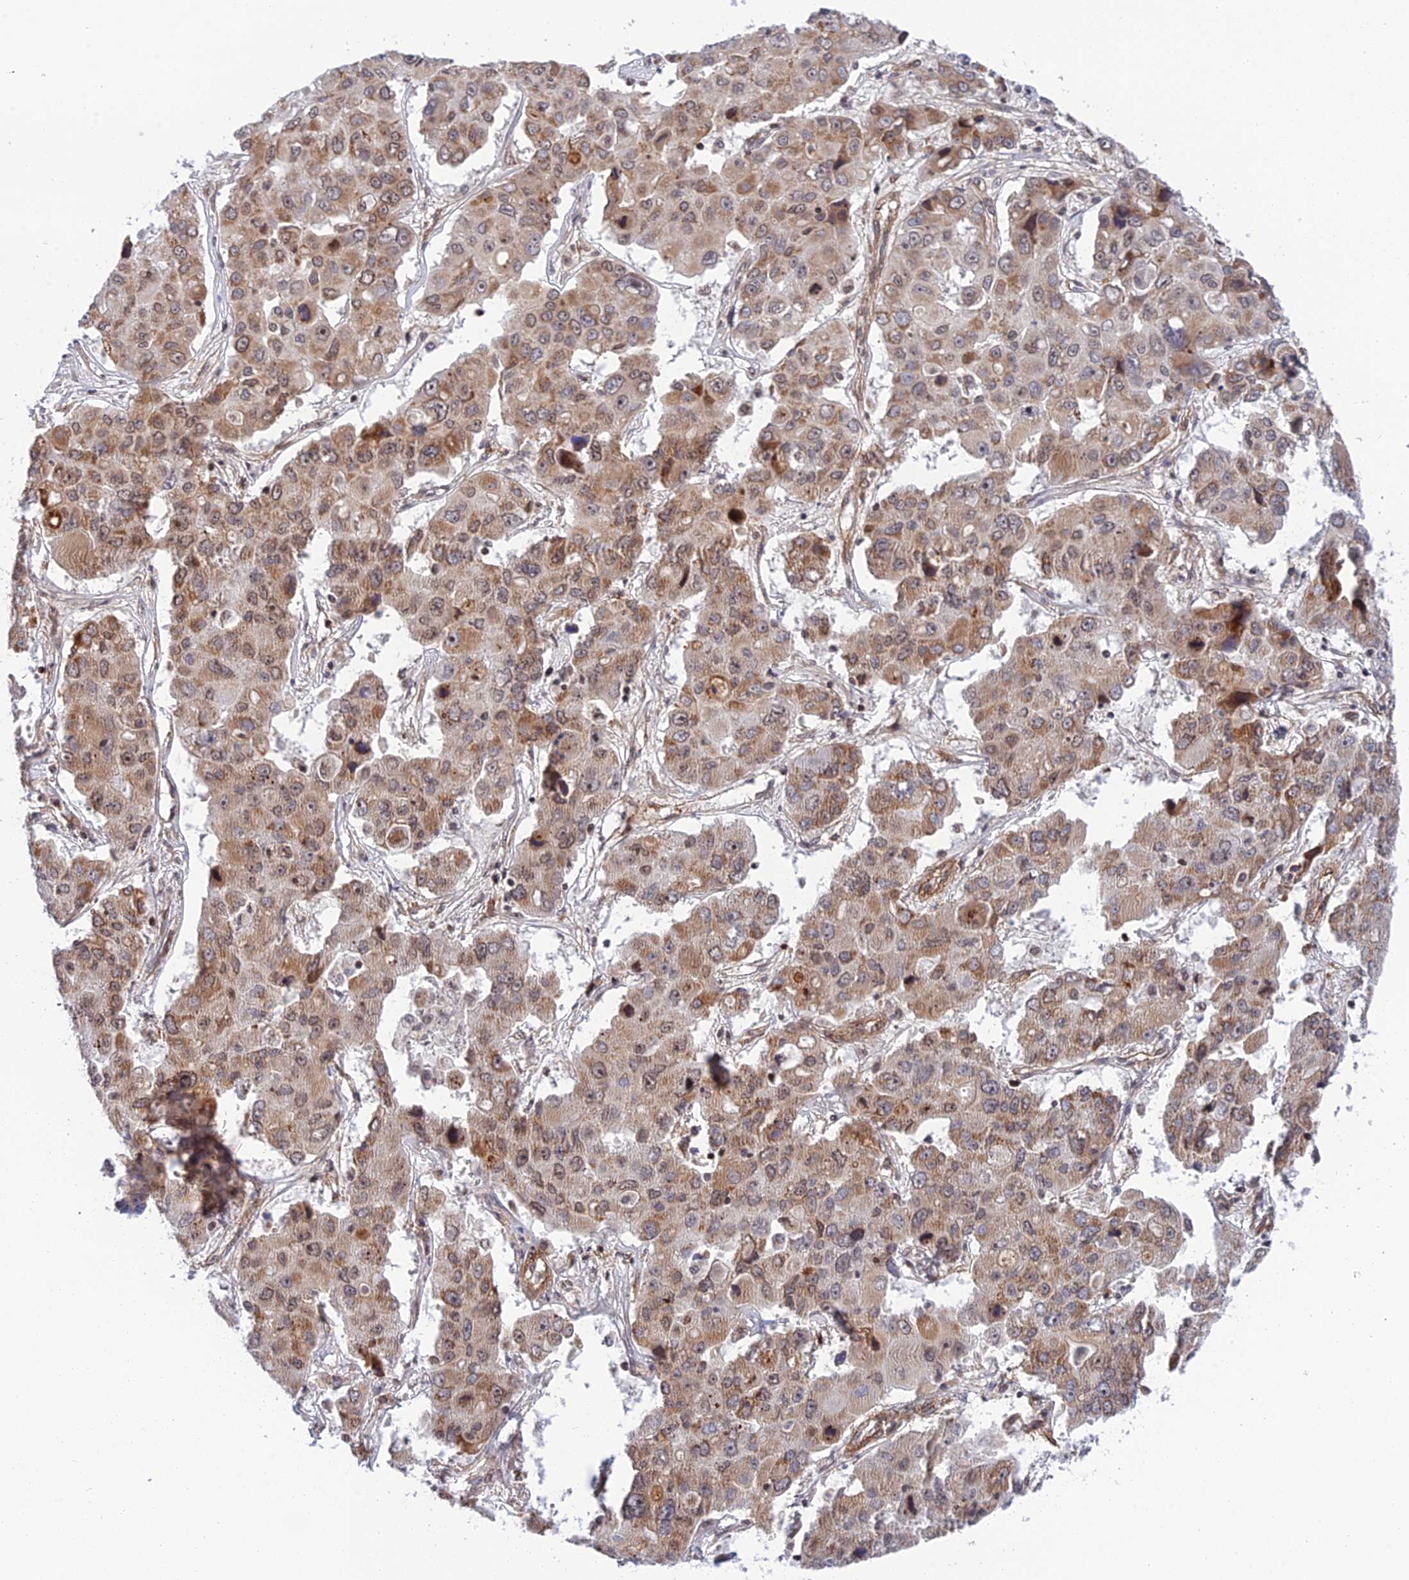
{"staining": {"intensity": "moderate", "quantity": ">75%", "location": "cytoplasmic/membranous,nuclear"}, "tissue": "liver cancer", "cell_type": "Tumor cells", "image_type": "cancer", "snomed": [{"axis": "morphology", "description": "Cholangiocarcinoma"}, {"axis": "topography", "description": "Liver"}], "caption": "Immunohistochemical staining of human liver cancer (cholangiocarcinoma) reveals medium levels of moderate cytoplasmic/membranous and nuclear expression in approximately >75% of tumor cells.", "gene": "REXO1", "patient": {"sex": "male", "age": 67}}